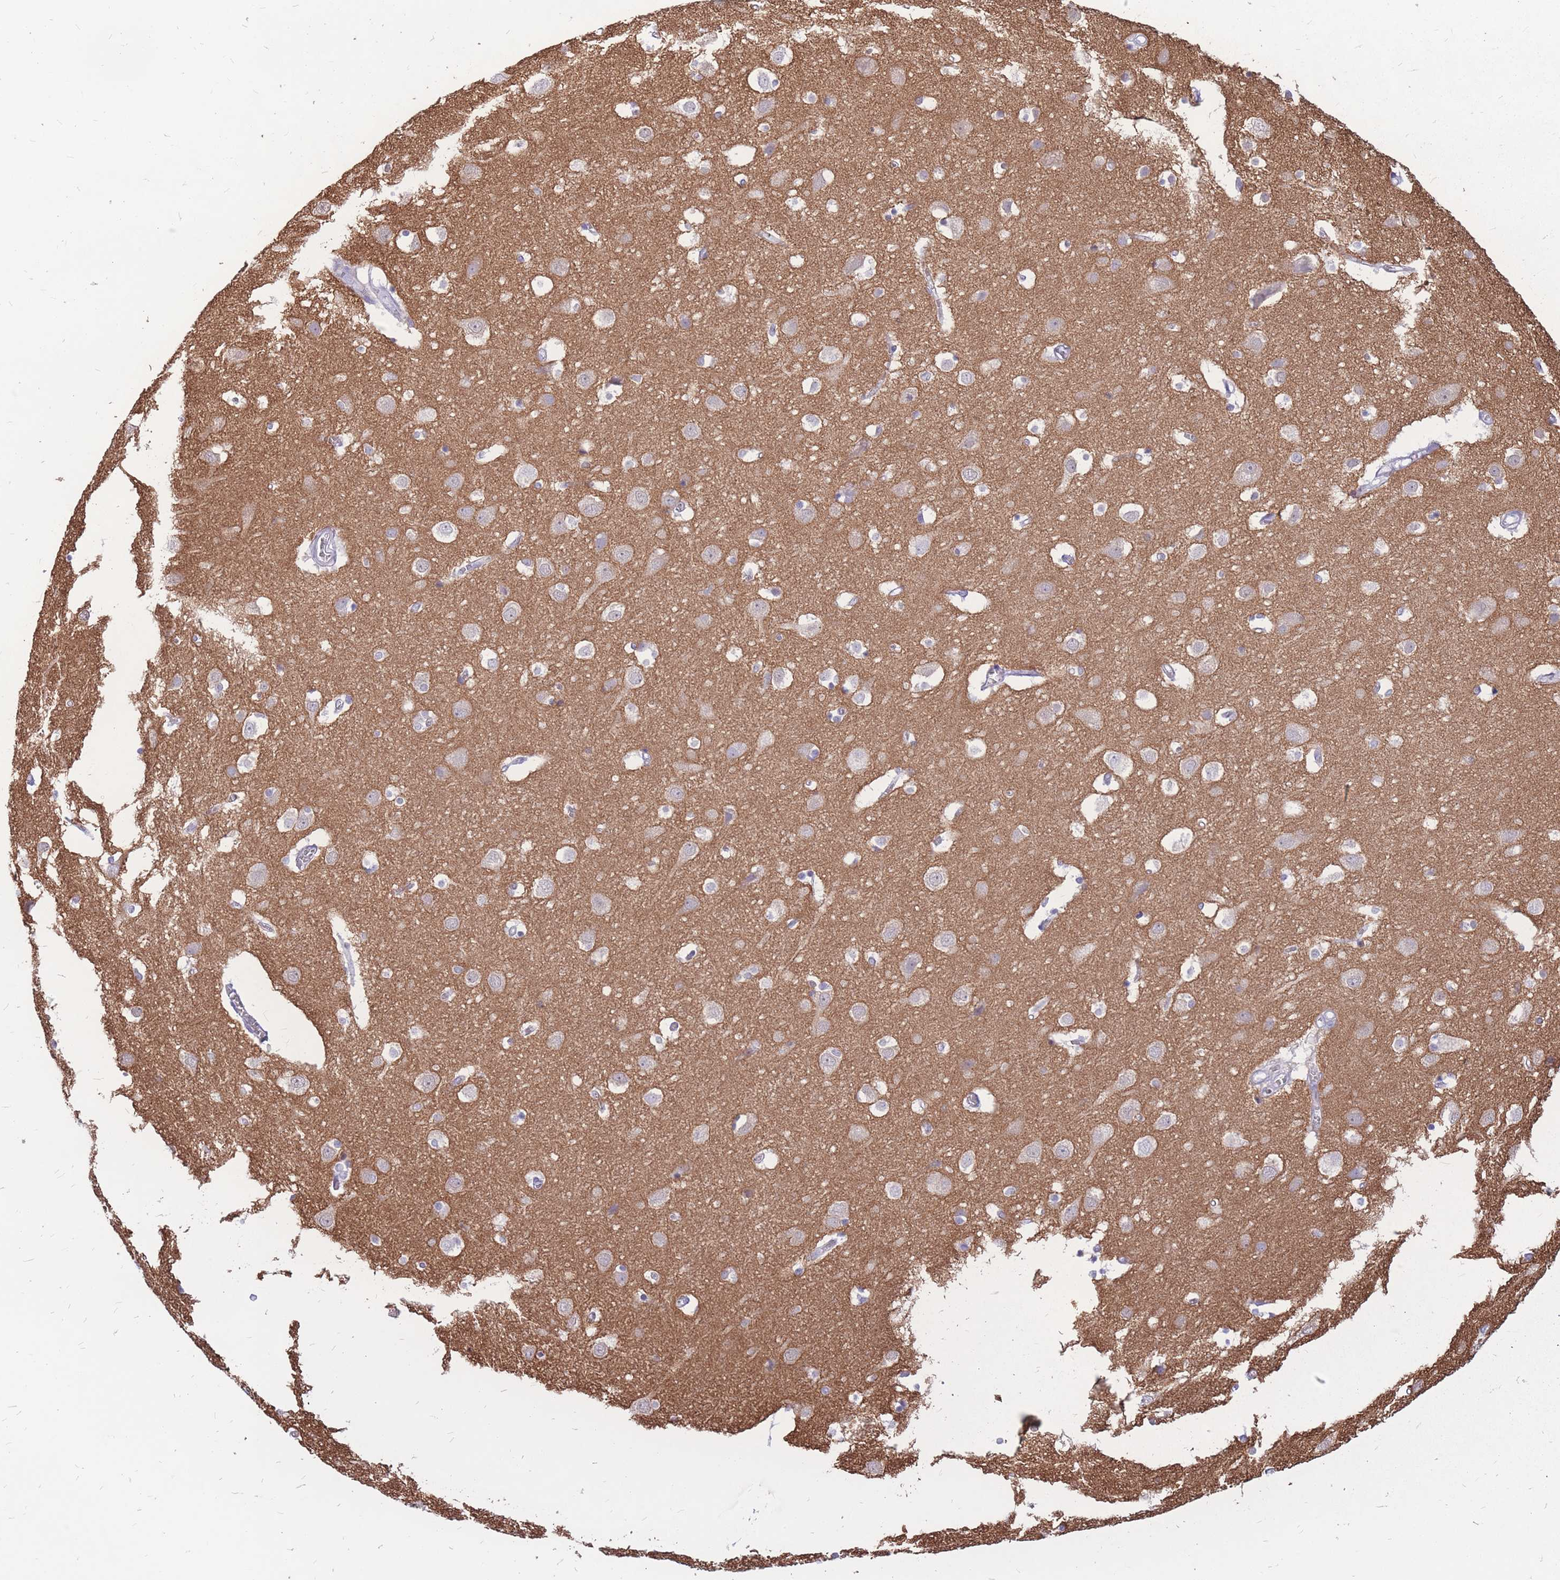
{"staining": {"intensity": "negative", "quantity": "none", "location": "none"}, "tissue": "cerebral cortex", "cell_type": "Endothelial cells", "image_type": "normal", "snomed": [{"axis": "morphology", "description": "Normal tissue, NOS"}, {"axis": "topography", "description": "Cerebral cortex"}], "caption": "Immunohistochemistry (IHC) histopathology image of unremarkable cerebral cortex: human cerebral cortex stained with DAB shows no significant protein staining in endothelial cells. (DAB immunohistochemistry with hematoxylin counter stain).", "gene": "ADD2", "patient": {"sex": "male", "age": 54}}